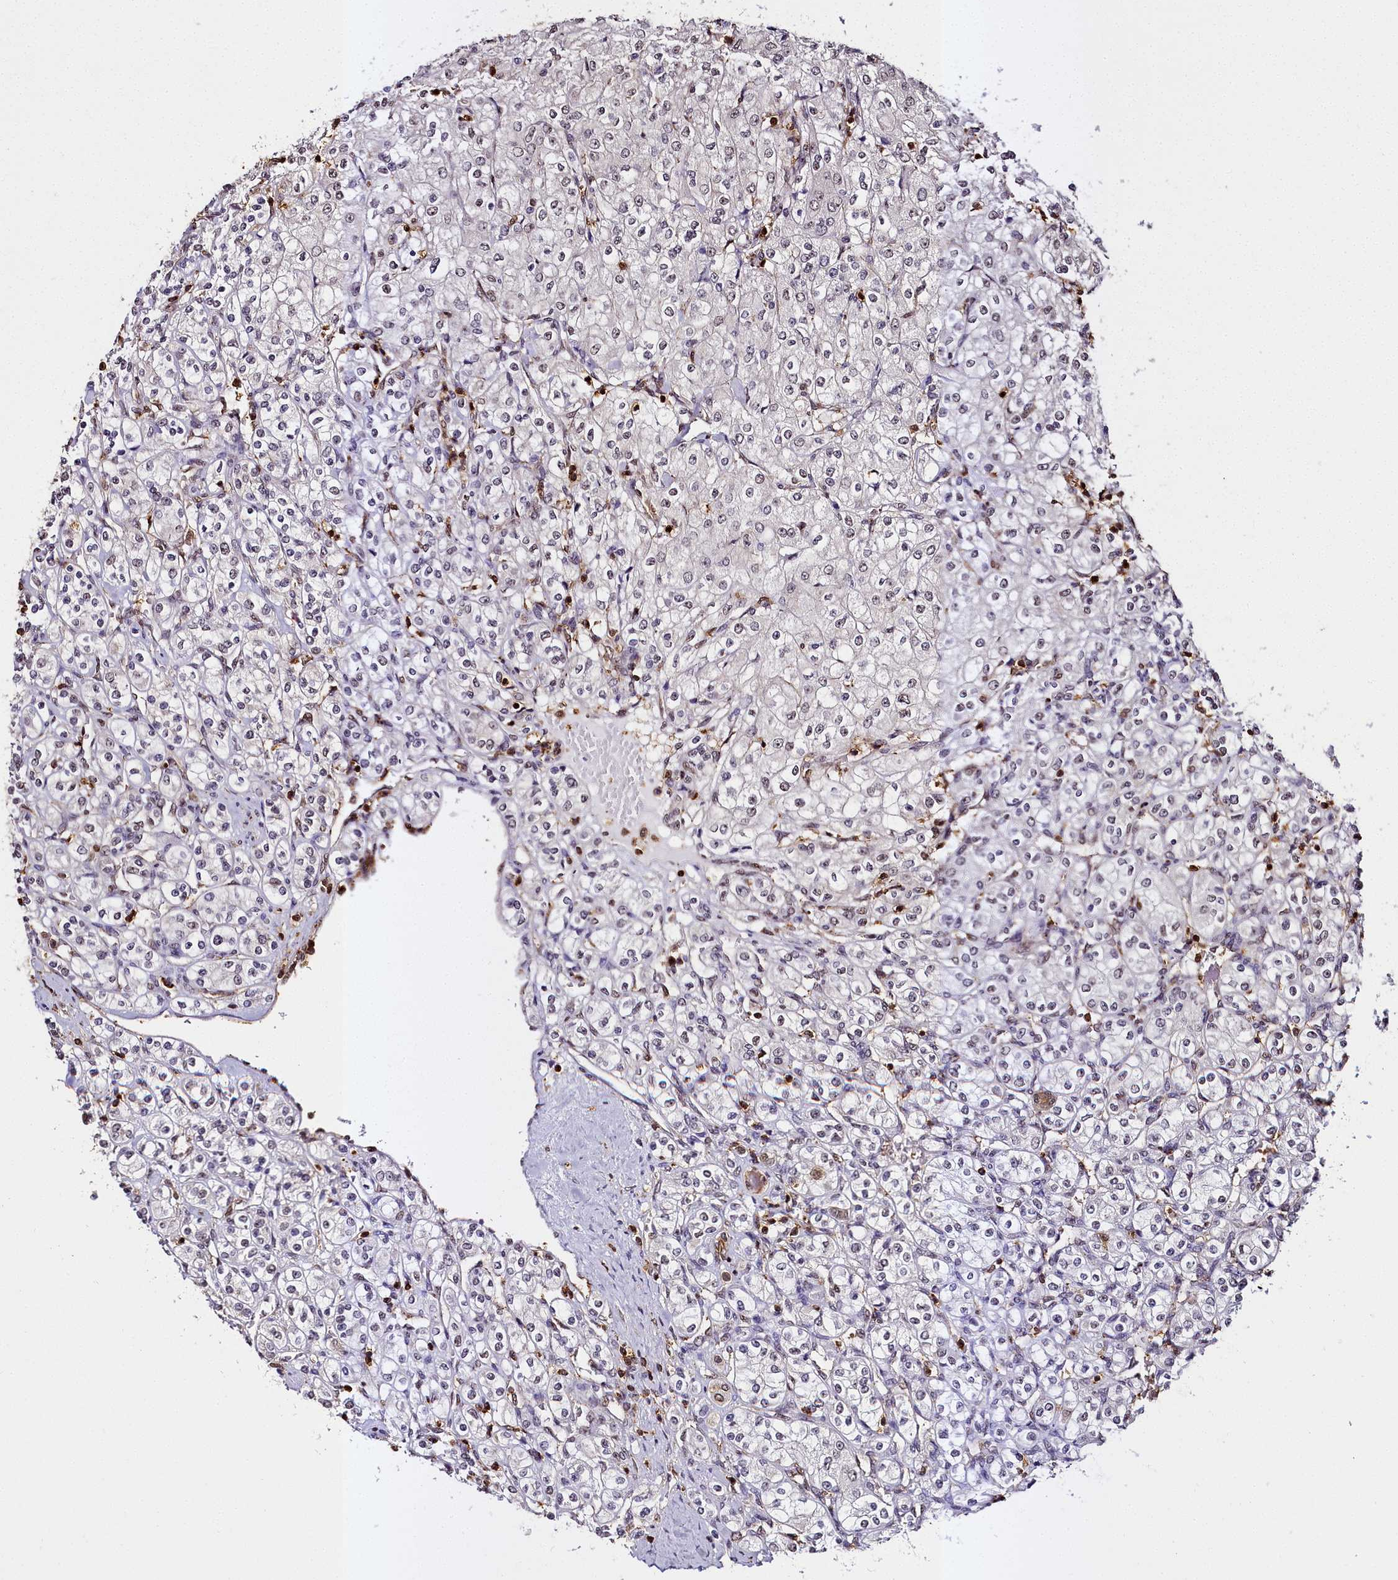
{"staining": {"intensity": "negative", "quantity": "none", "location": "none"}, "tissue": "renal cancer", "cell_type": "Tumor cells", "image_type": "cancer", "snomed": [{"axis": "morphology", "description": "Adenocarcinoma, NOS"}, {"axis": "topography", "description": "Kidney"}], "caption": "High magnification brightfield microscopy of renal cancer (adenocarcinoma) stained with DAB (3,3'-diaminobenzidine) (brown) and counterstained with hematoxylin (blue): tumor cells show no significant expression.", "gene": "PPP4C", "patient": {"sex": "male", "age": 77}}